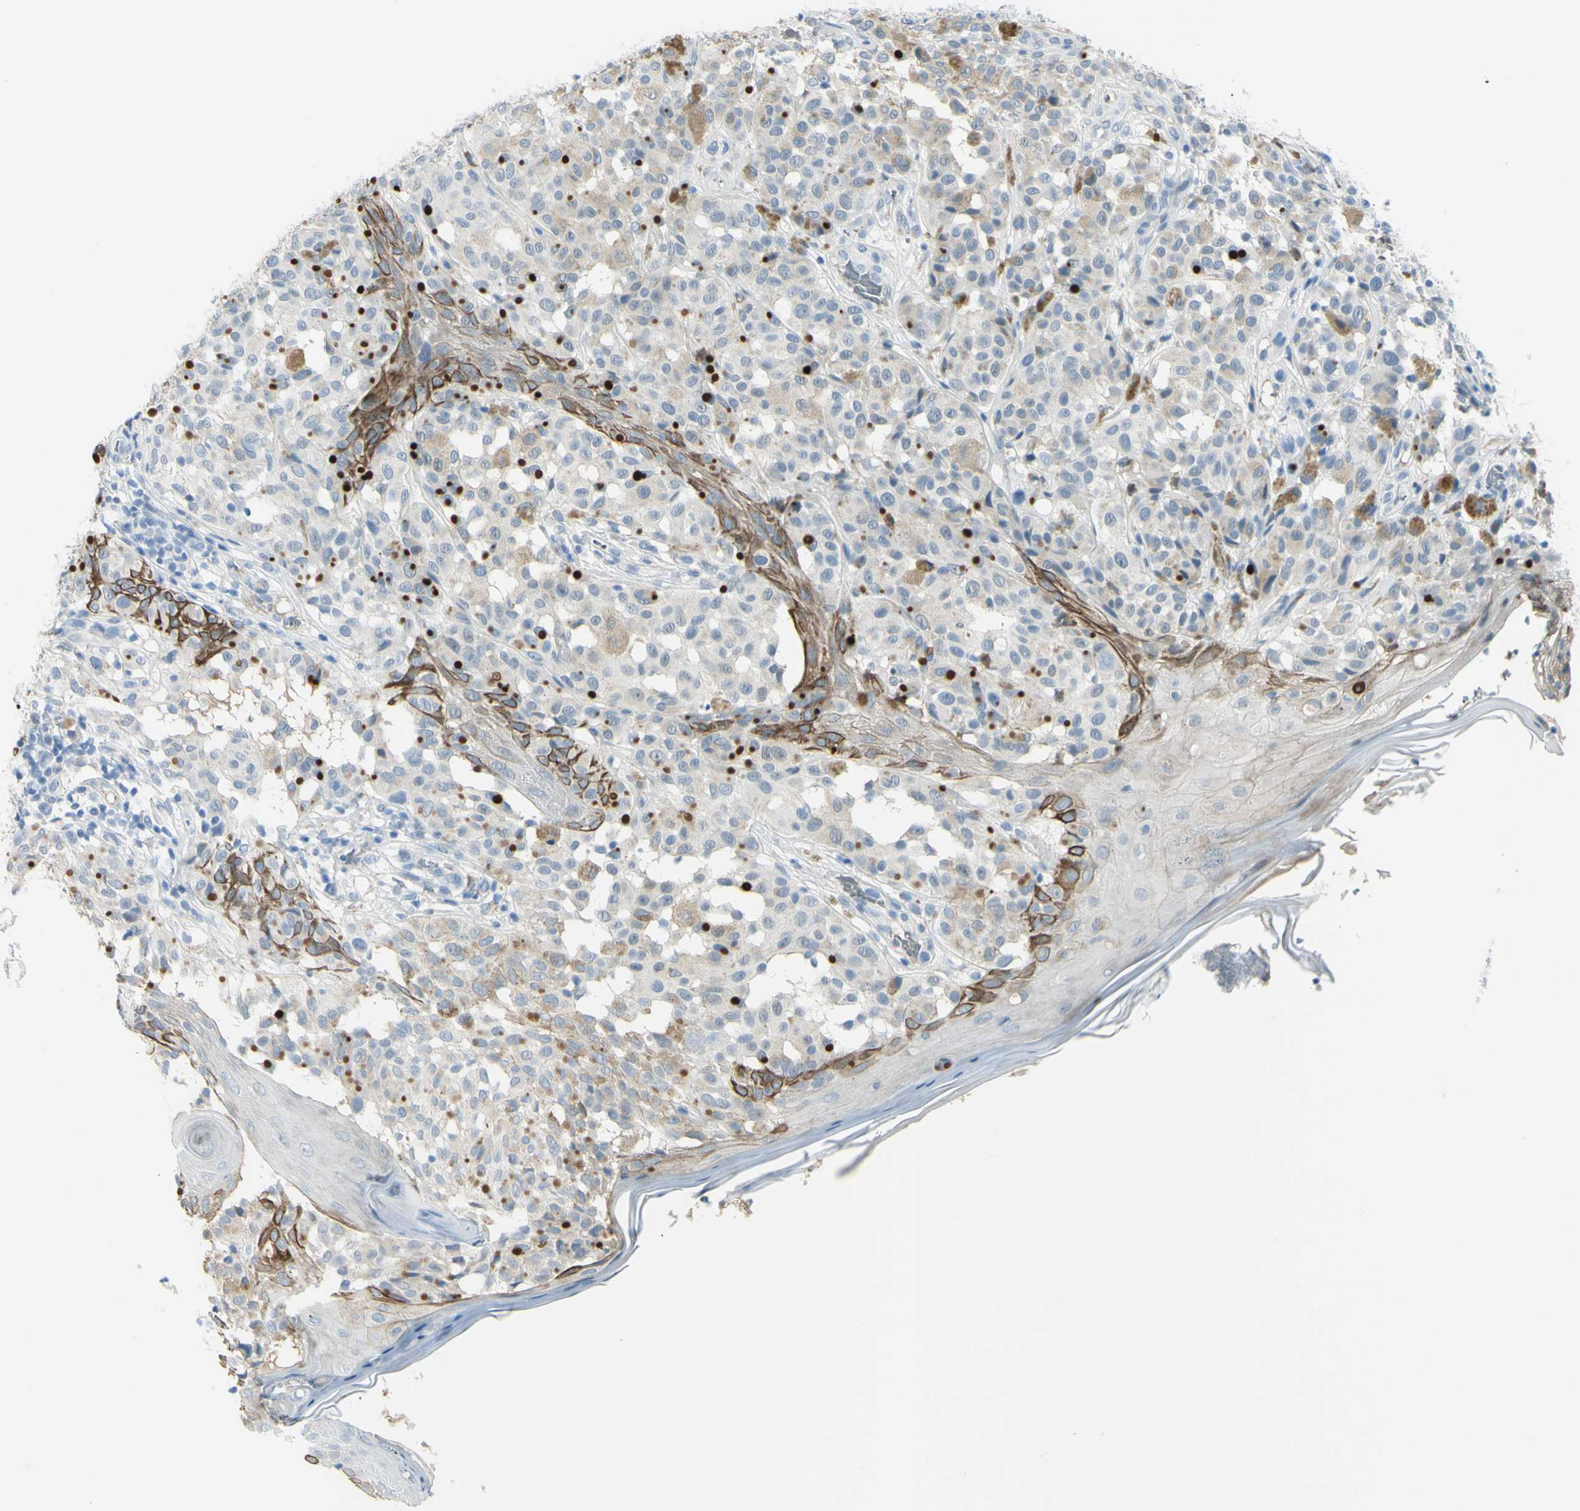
{"staining": {"intensity": "weak", "quantity": "<25%", "location": "cytoplasmic/membranous"}, "tissue": "melanoma", "cell_type": "Tumor cells", "image_type": "cancer", "snomed": [{"axis": "morphology", "description": "Malignant melanoma, NOS"}, {"axis": "topography", "description": "Skin"}], "caption": "There is no significant staining in tumor cells of malignant melanoma. (Stains: DAB IHC with hematoxylin counter stain, Microscopy: brightfield microscopy at high magnification).", "gene": "ZNF557", "patient": {"sex": "female", "age": 46}}